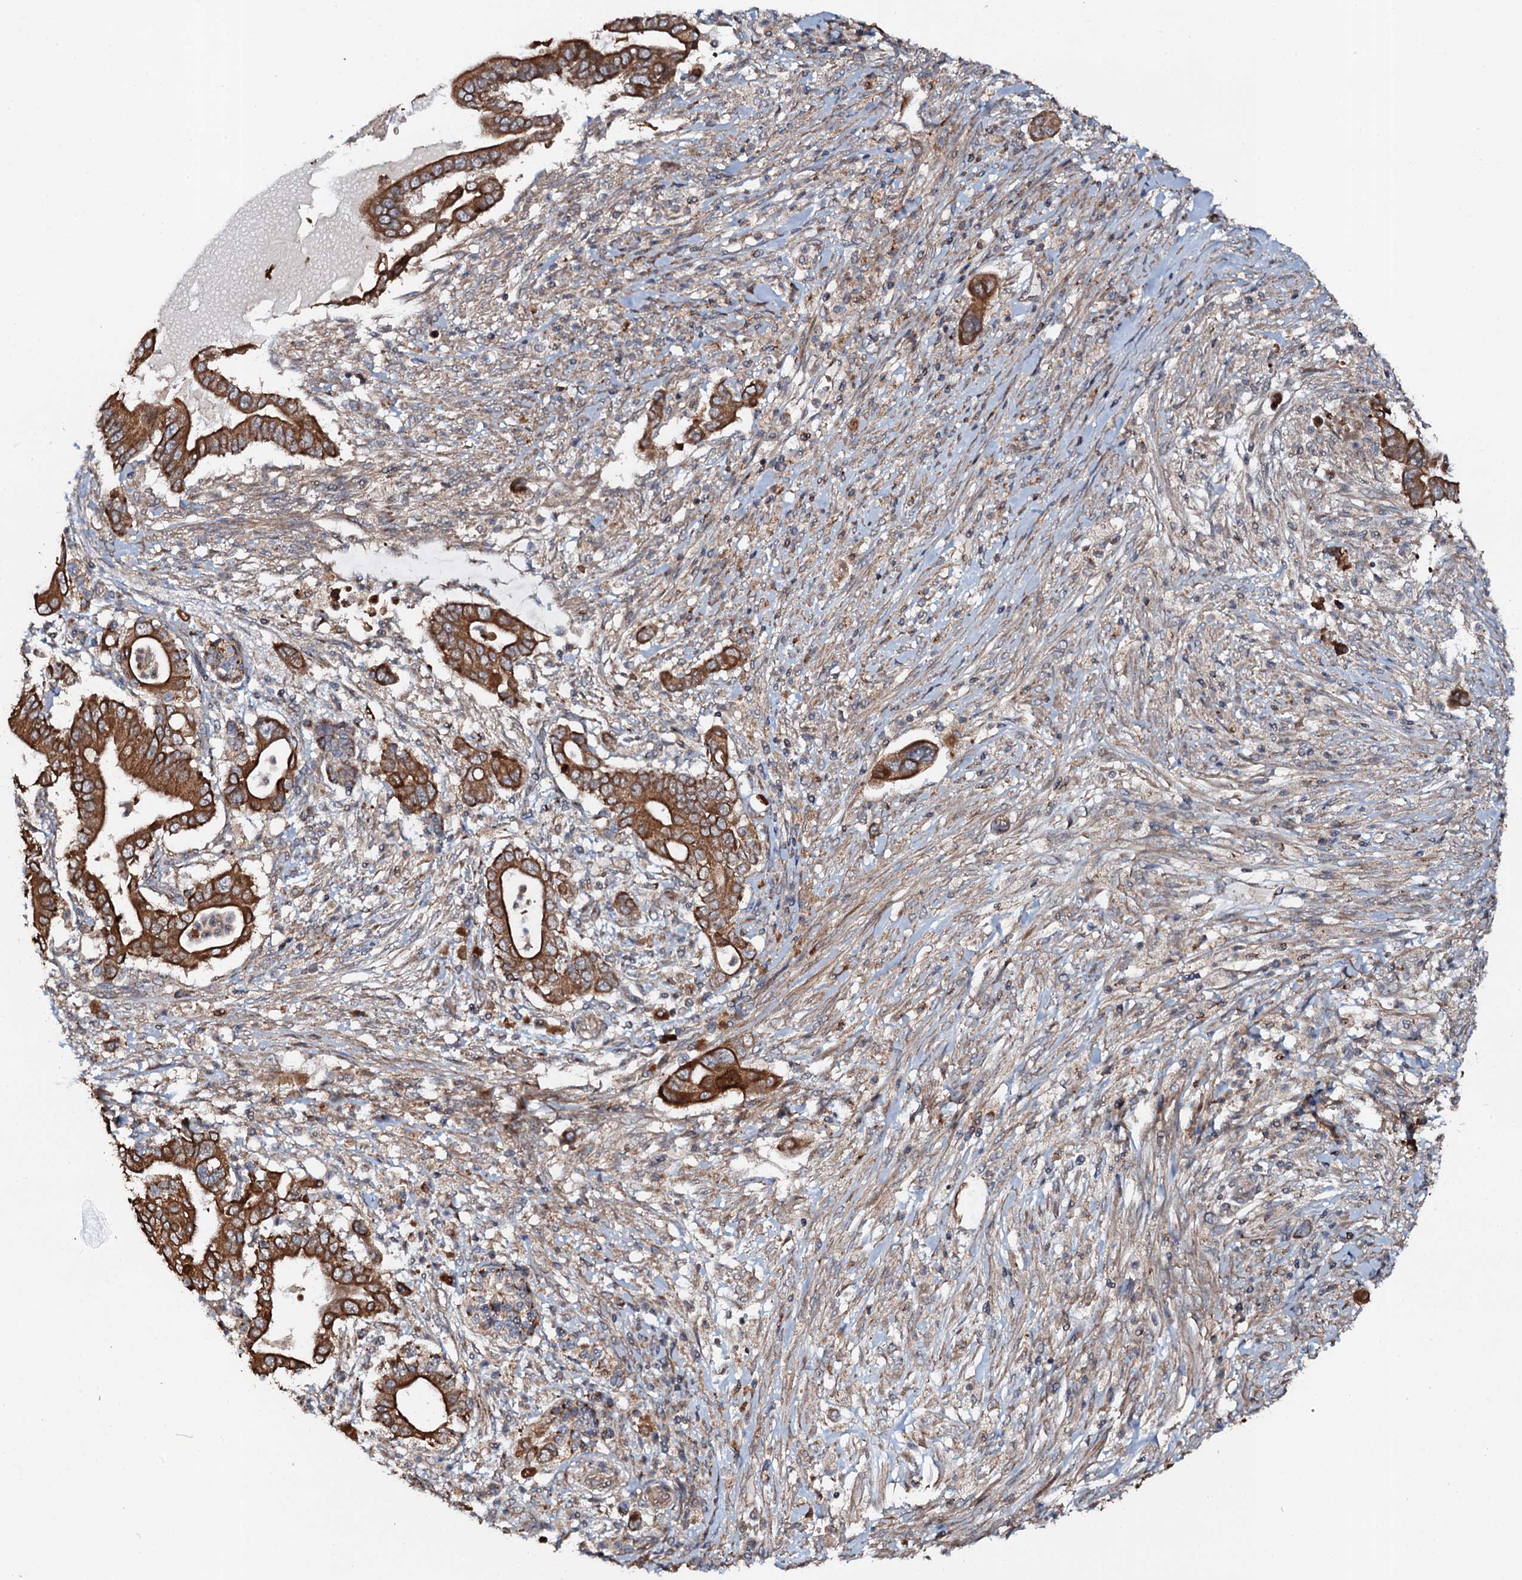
{"staining": {"intensity": "strong", "quantity": ">75%", "location": "cytoplasmic/membranous"}, "tissue": "pancreatic cancer", "cell_type": "Tumor cells", "image_type": "cancer", "snomed": [{"axis": "morphology", "description": "Adenocarcinoma, NOS"}, {"axis": "topography", "description": "Pancreas"}], "caption": "IHC of pancreatic cancer (adenocarcinoma) demonstrates high levels of strong cytoplasmic/membranous positivity in approximately >75% of tumor cells. (DAB (3,3'-diaminobenzidine) IHC, brown staining for protein, blue staining for nuclei).", "gene": "GLCE", "patient": {"sex": "male", "age": 68}}